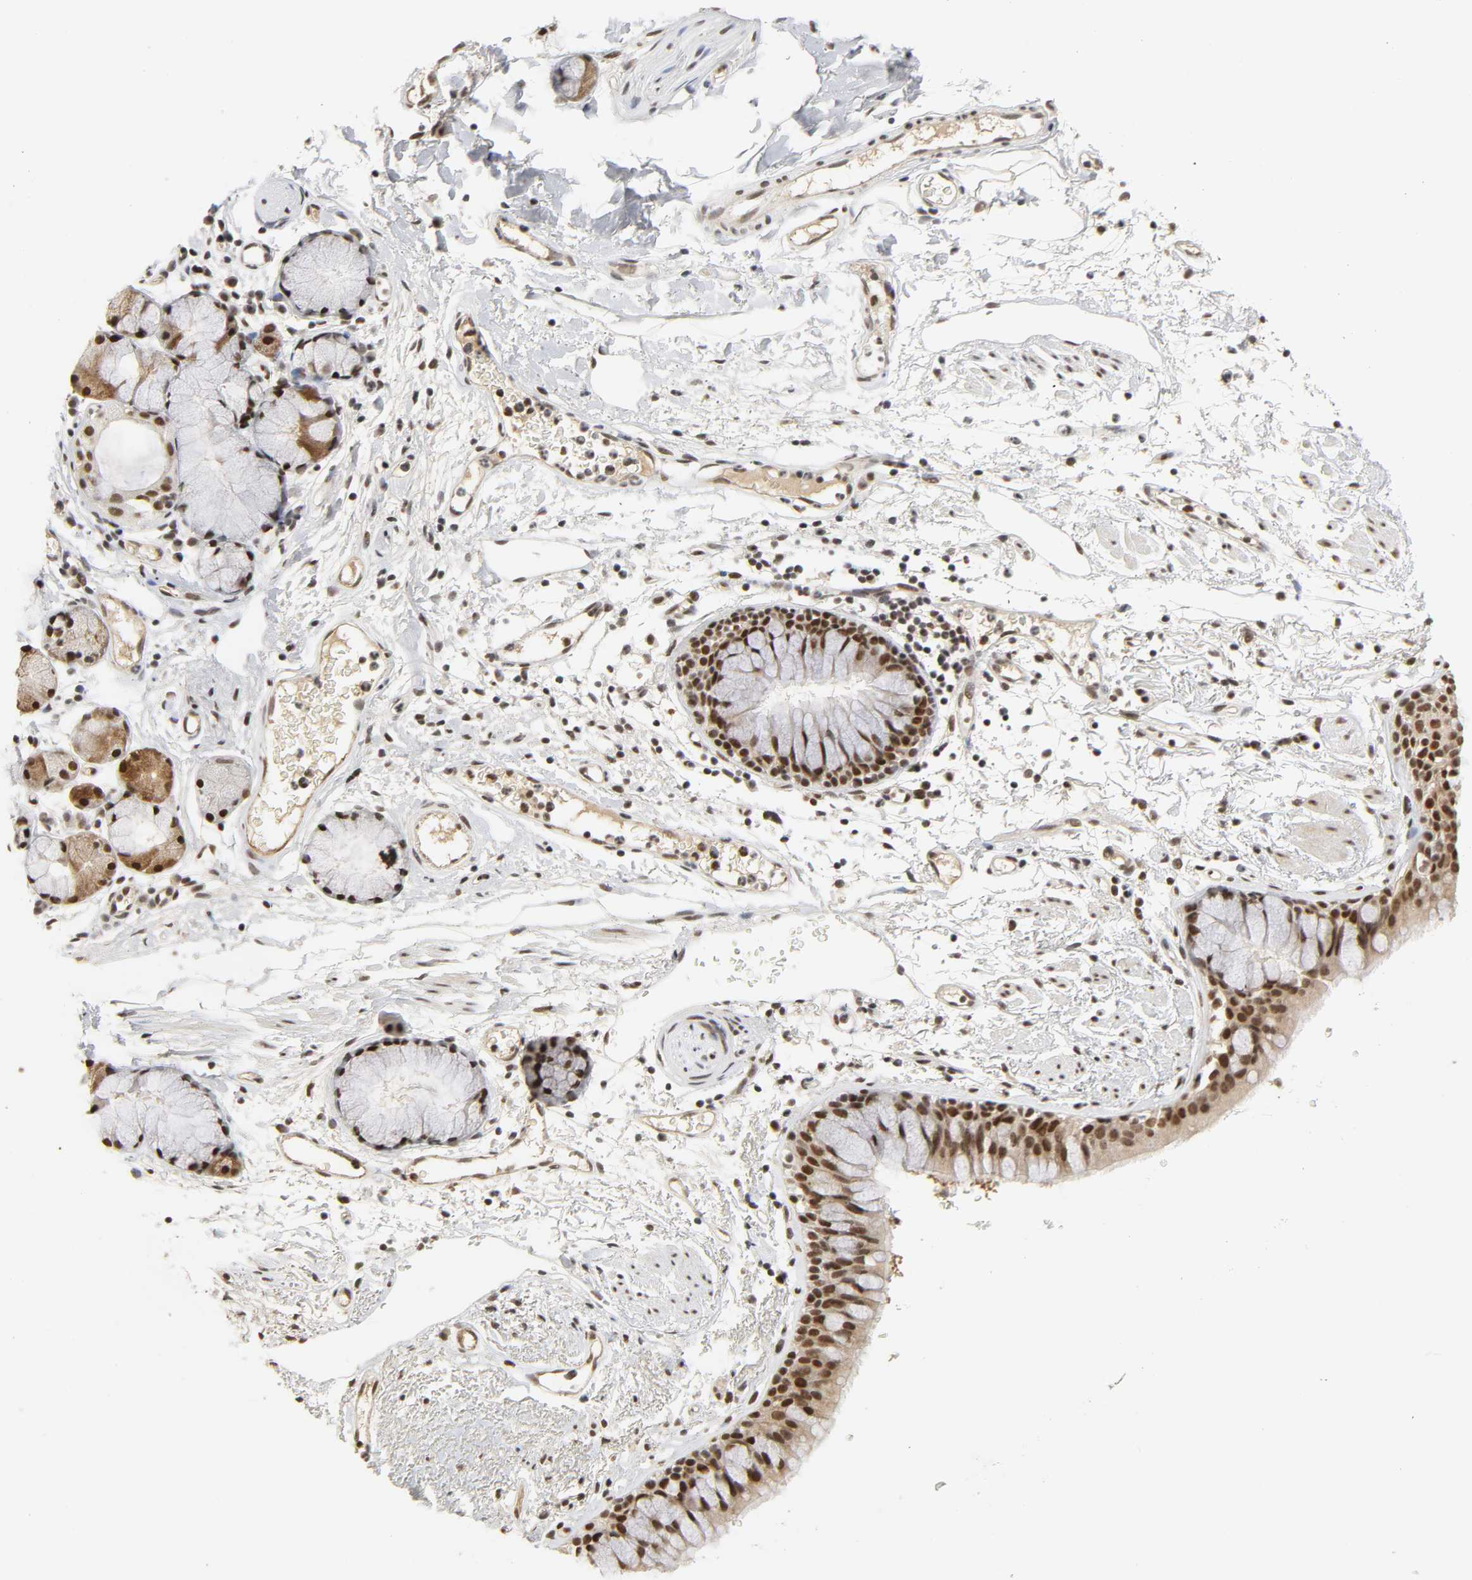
{"staining": {"intensity": "strong", "quantity": ">75%", "location": "nuclear"}, "tissue": "bronchus", "cell_type": "Respiratory epithelial cells", "image_type": "normal", "snomed": [{"axis": "morphology", "description": "Normal tissue, NOS"}, {"axis": "topography", "description": "Bronchus"}], "caption": "Immunohistochemistry of benign bronchus shows high levels of strong nuclear staining in approximately >75% of respiratory epithelial cells. (brown staining indicates protein expression, while blue staining denotes nuclei).", "gene": "NCOA6", "patient": {"sex": "female", "age": 73}}